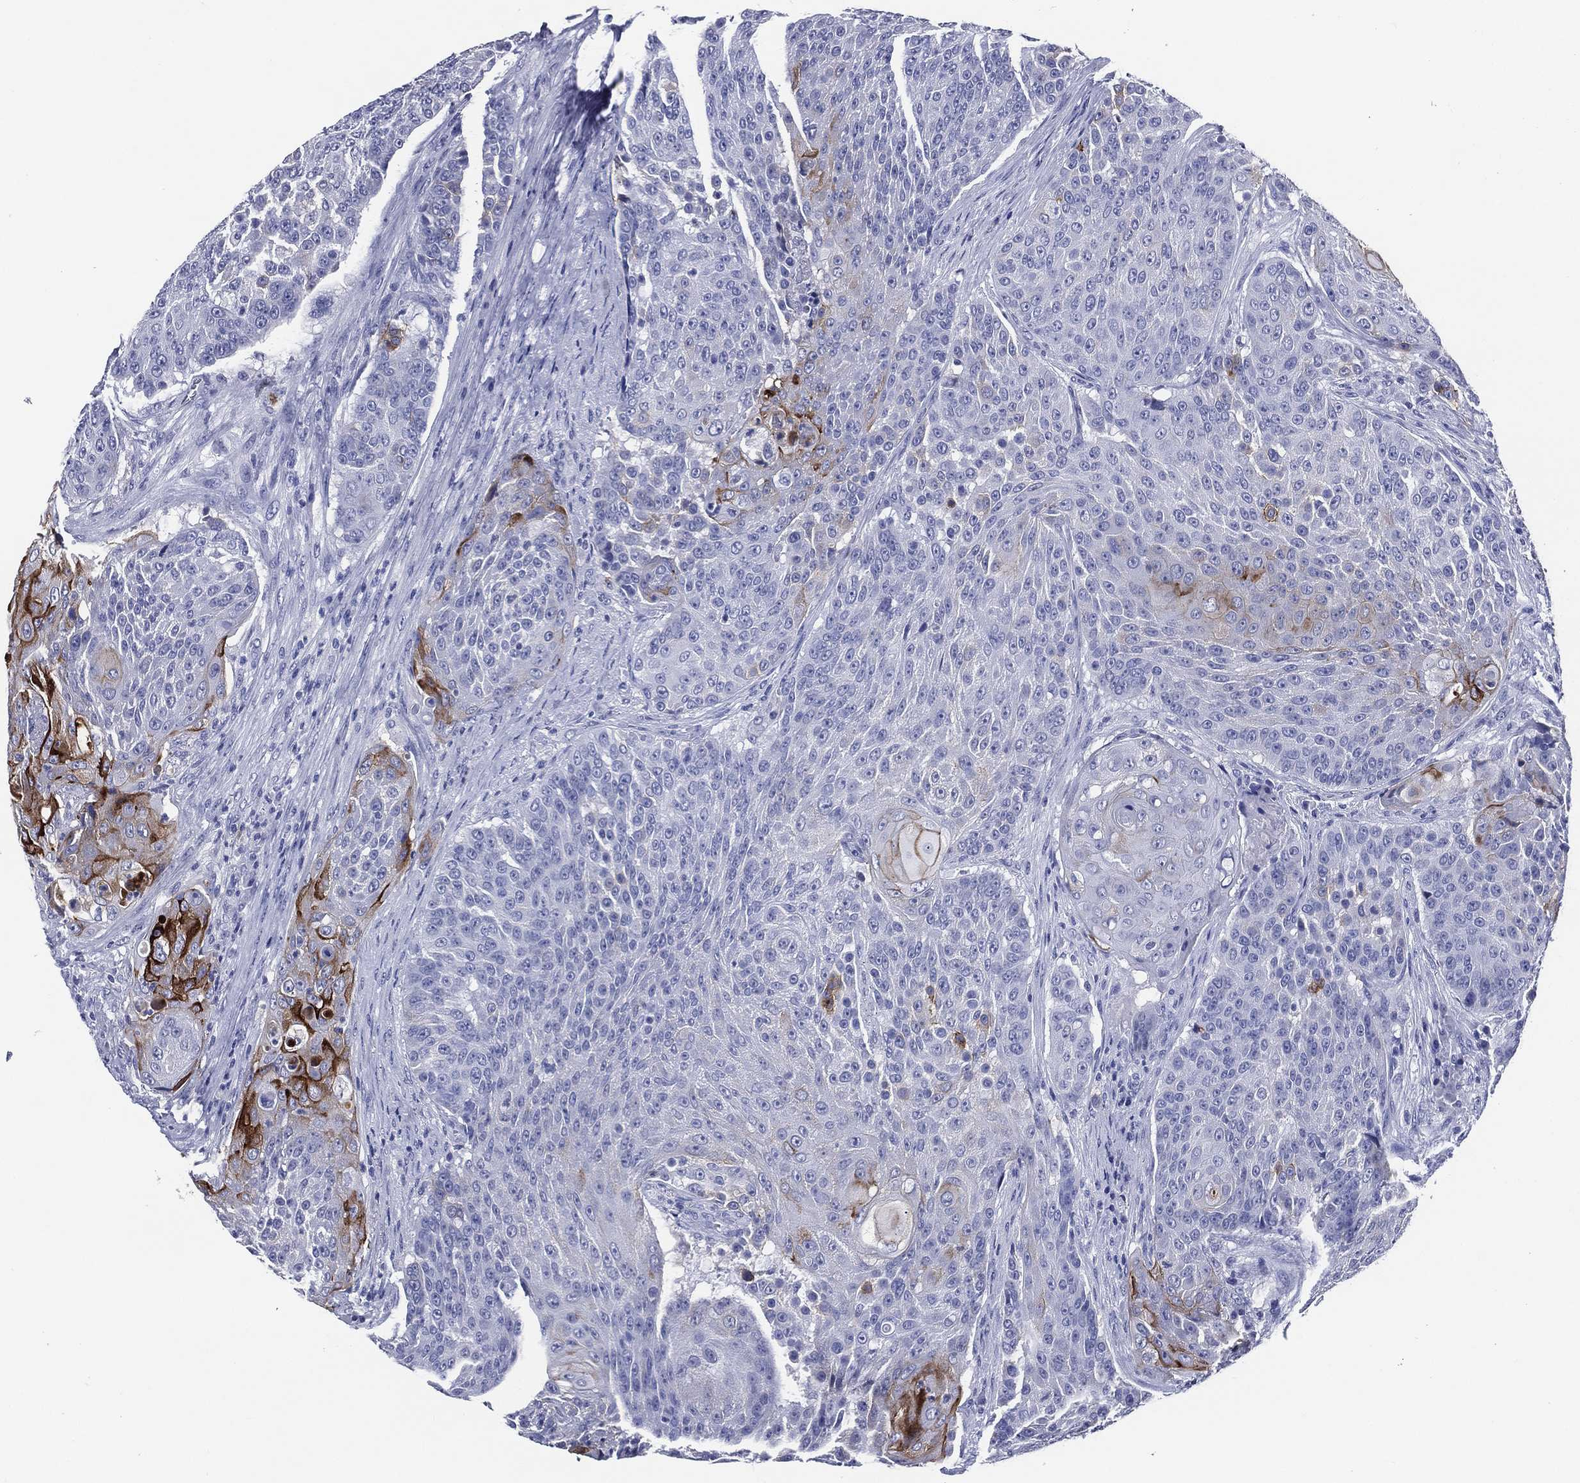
{"staining": {"intensity": "strong", "quantity": "<25%", "location": "cytoplasmic/membranous"}, "tissue": "urothelial cancer", "cell_type": "Tumor cells", "image_type": "cancer", "snomed": [{"axis": "morphology", "description": "Urothelial carcinoma, High grade"}, {"axis": "topography", "description": "Urinary bladder"}], "caption": "This is an image of immunohistochemistry (IHC) staining of urothelial cancer, which shows strong staining in the cytoplasmic/membranous of tumor cells.", "gene": "ACE2", "patient": {"sex": "female", "age": 63}}